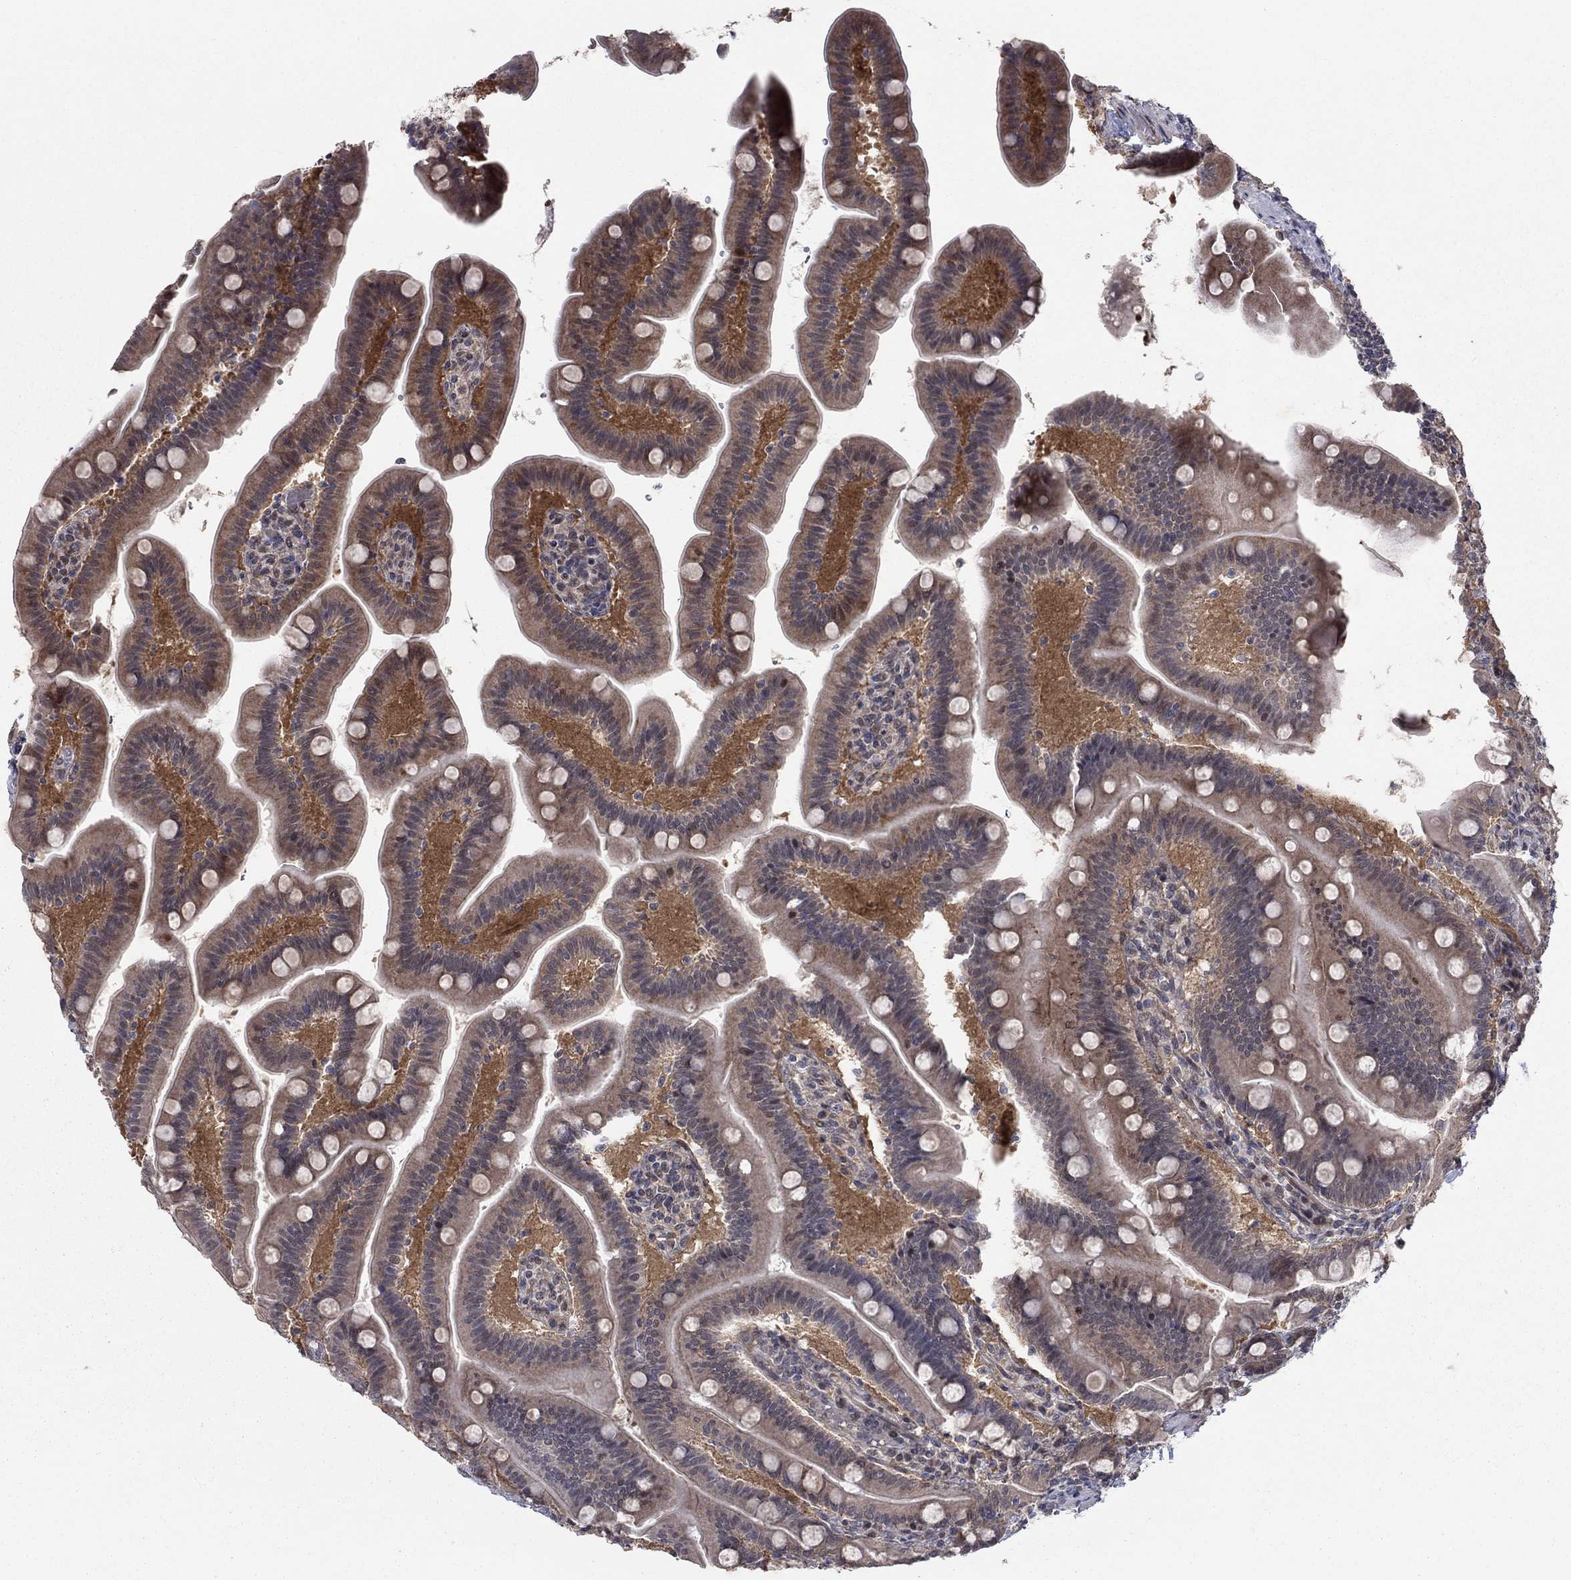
{"staining": {"intensity": "strong", "quantity": "25%-75%", "location": "cytoplasmic/membranous"}, "tissue": "small intestine", "cell_type": "Glandular cells", "image_type": "normal", "snomed": [{"axis": "morphology", "description": "Normal tissue, NOS"}, {"axis": "topography", "description": "Small intestine"}], "caption": "Strong cytoplasmic/membranous staining is present in about 25%-75% of glandular cells in benign small intestine.", "gene": "PSMC1", "patient": {"sex": "male", "age": 66}}